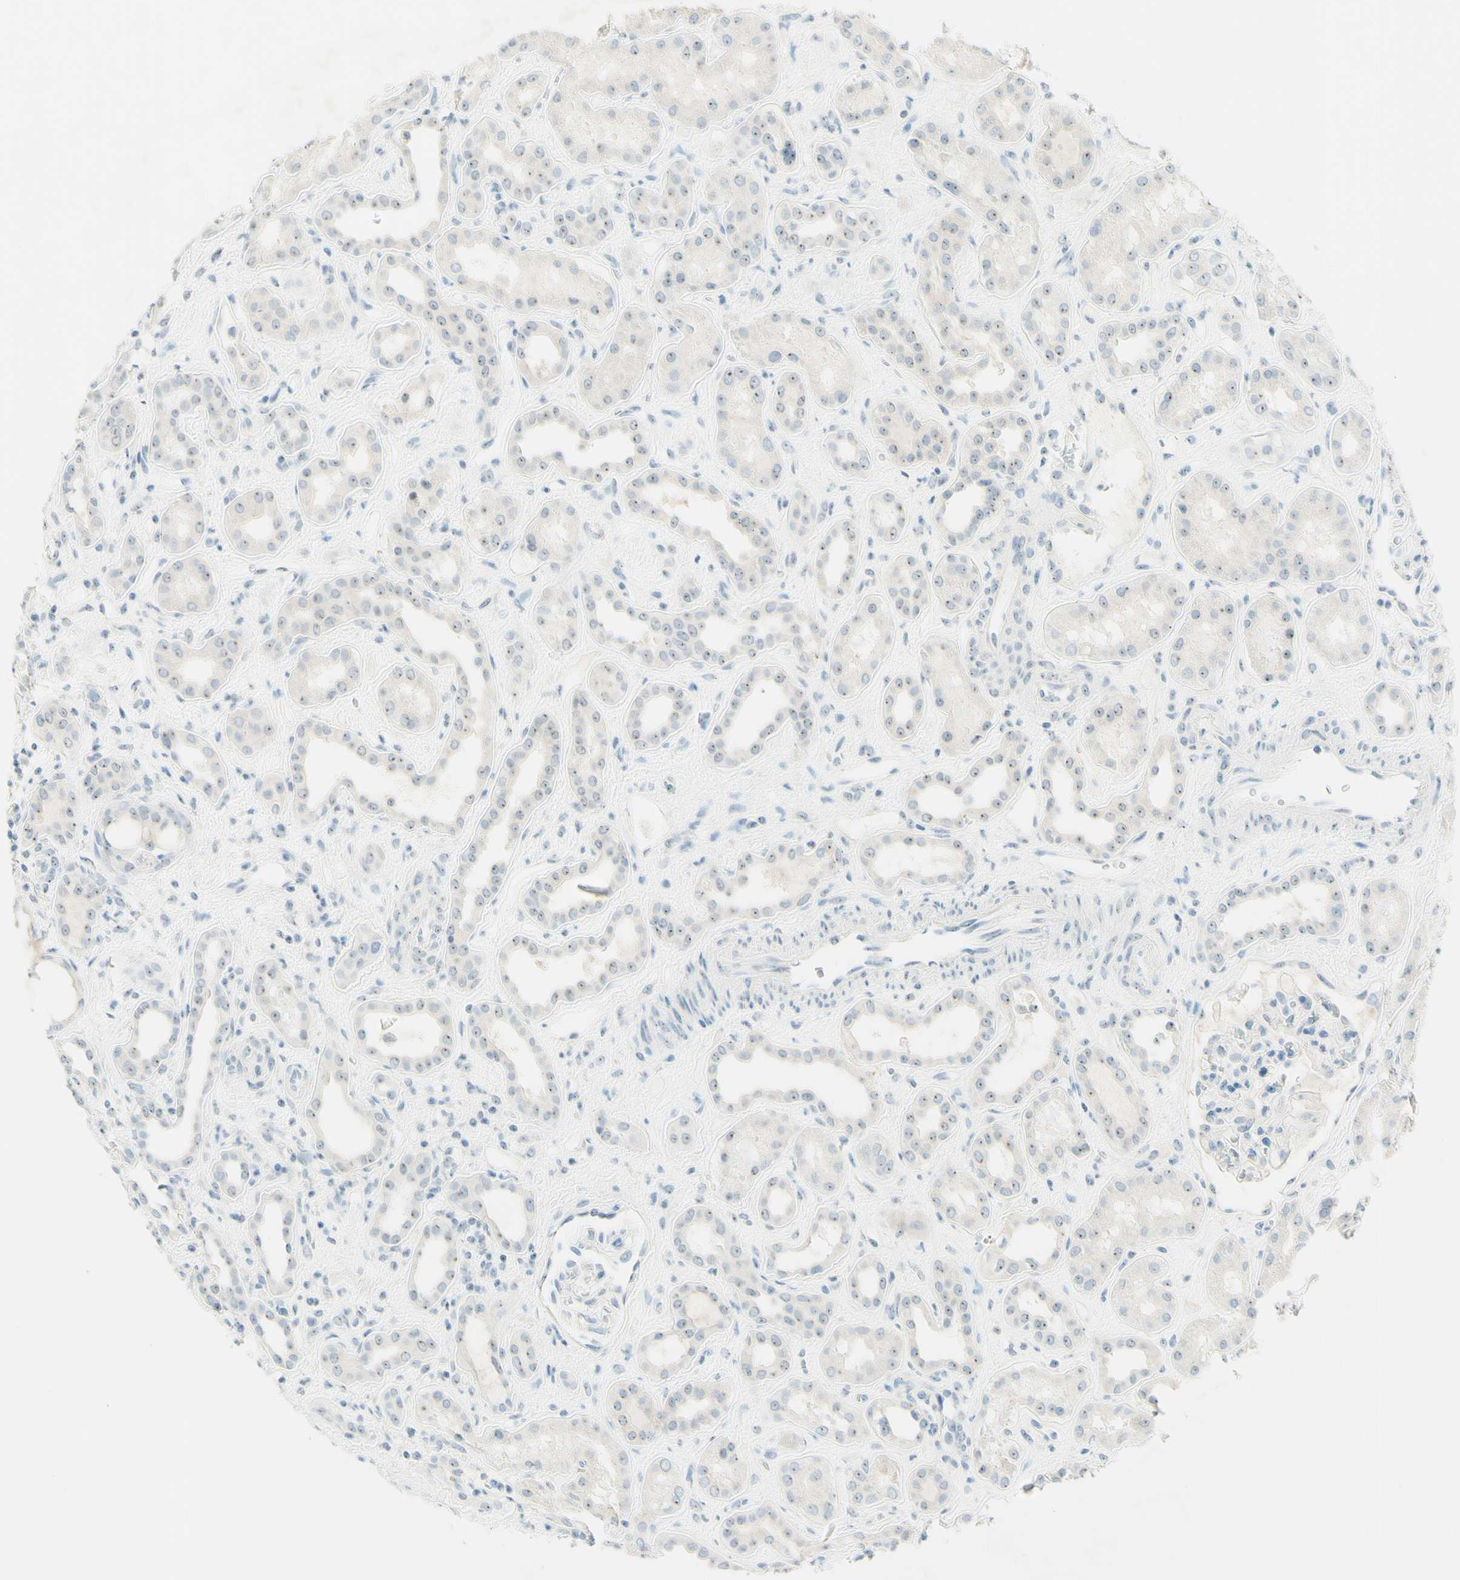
{"staining": {"intensity": "negative", "quantity": "none", "location": "none"}, "tissue": "kidney", "cell_type": "Cells in glomeruli", "image_type": "normal", "snomed": [{"axis": "morphology", "description": "Normal tissue, NOS"}, {"axis": "topography", "description": "Kidney"}], "caption": "Immunohistochemistry image of unremarkable human kidney stained for a protein (brown), which demonstrates no positivity in cells in glomeruli. (DAB (3,3'-diaminobenzidine) immunohistochemistry with hematoxylin counter stain).", "gene": "FMR1NB", "patient": {"sex": "male", "age": 59}}